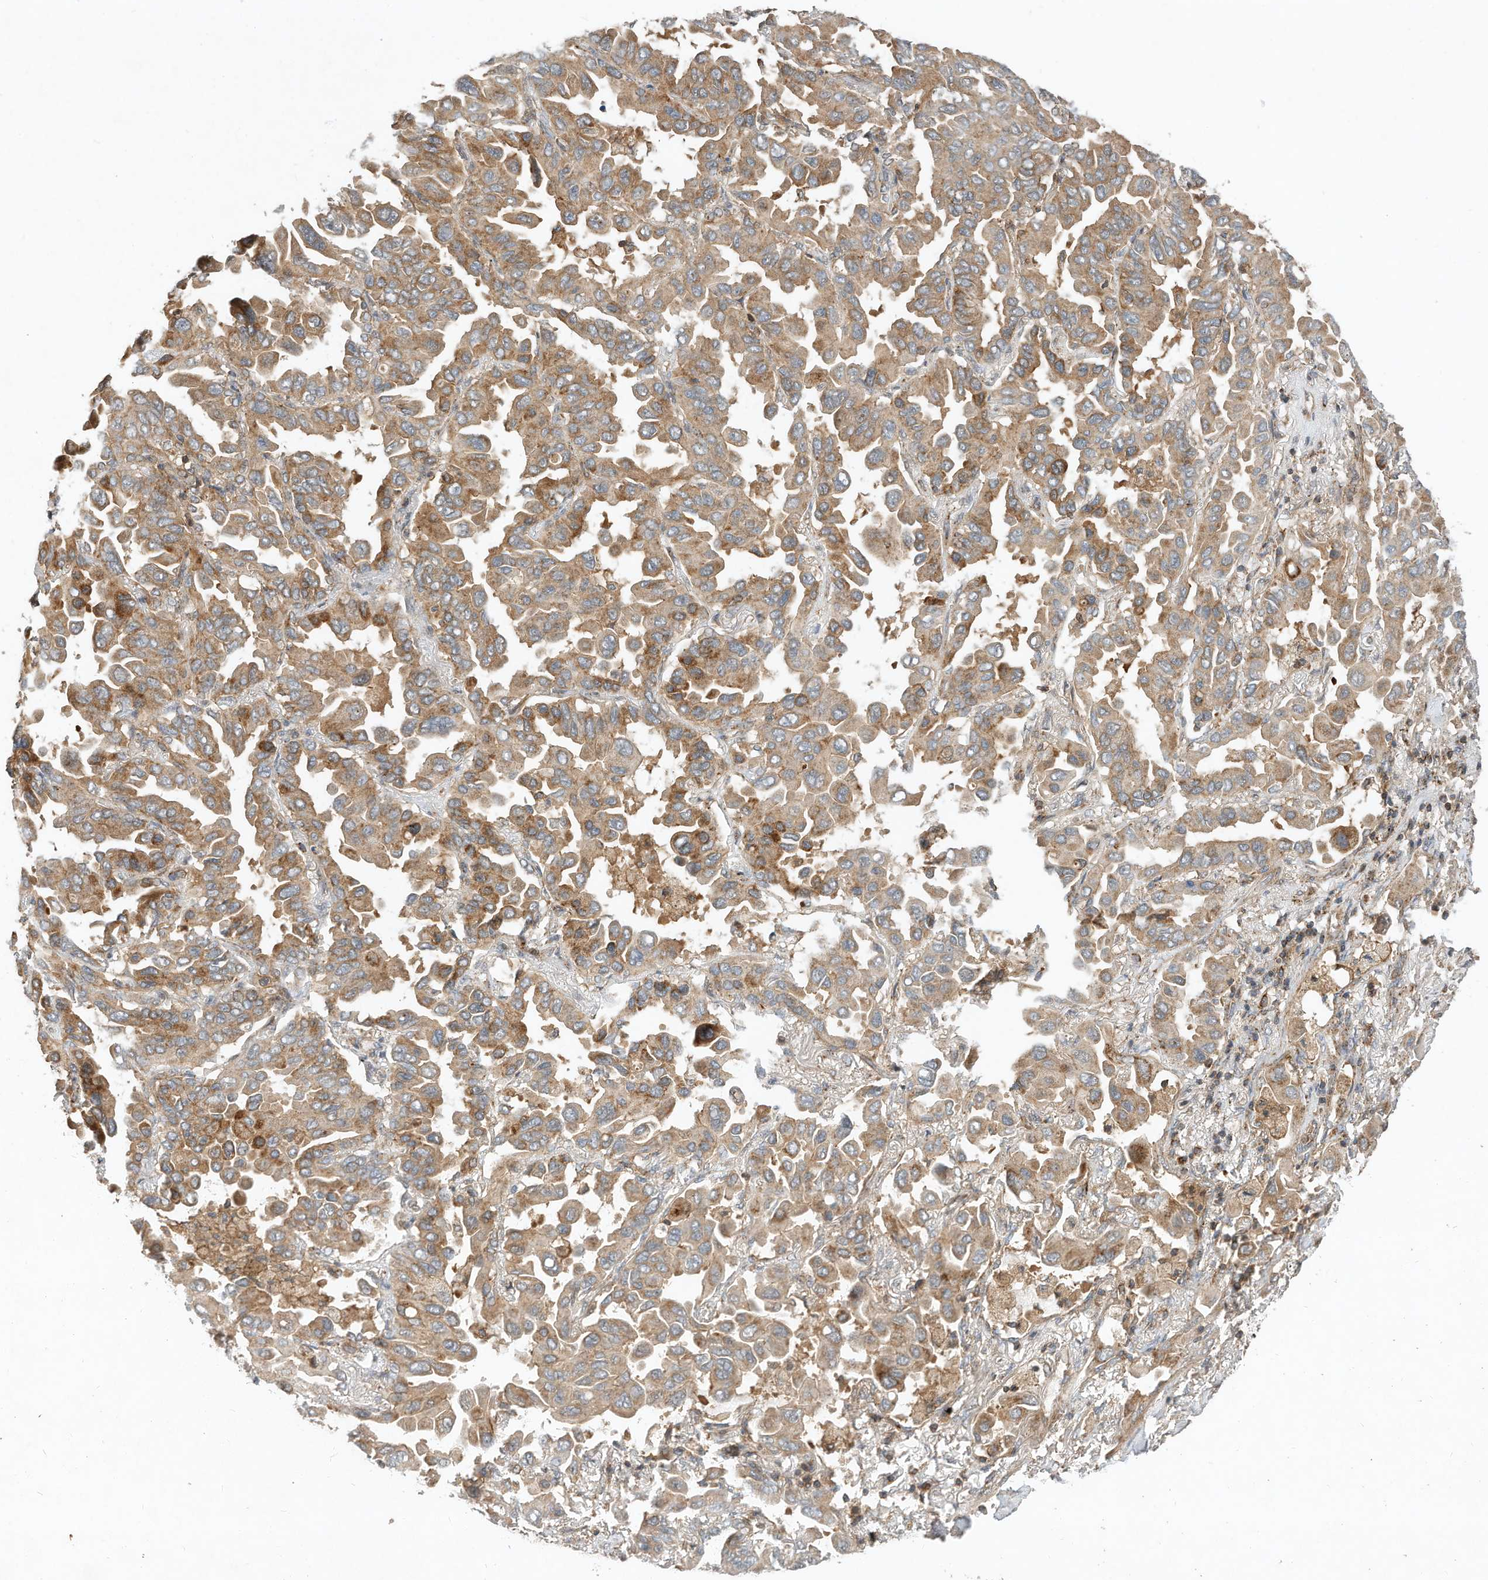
{"staining": {"intensity": "moderate", "quantity": ">75%", "location": "cytoplasmic/membranous"}, "tissue": "lung cancer", "cell_type": "Tumor cells", "image_type": "cancer", "snomed": [{"axis": "morphology", "description": "Adenocarcinoma, NOS"}, {"axis": "topography", "description": "Lung"}], "caption": "A photomicrograph showing moderate cytoplasmic/membranous expression in about >75% of tumor cells in lung adenocarcinoma, as visualized by brown immunohistochemical staining.", "gene": "CPAMD8", "patient": {"sex": "male", "age": 64}}